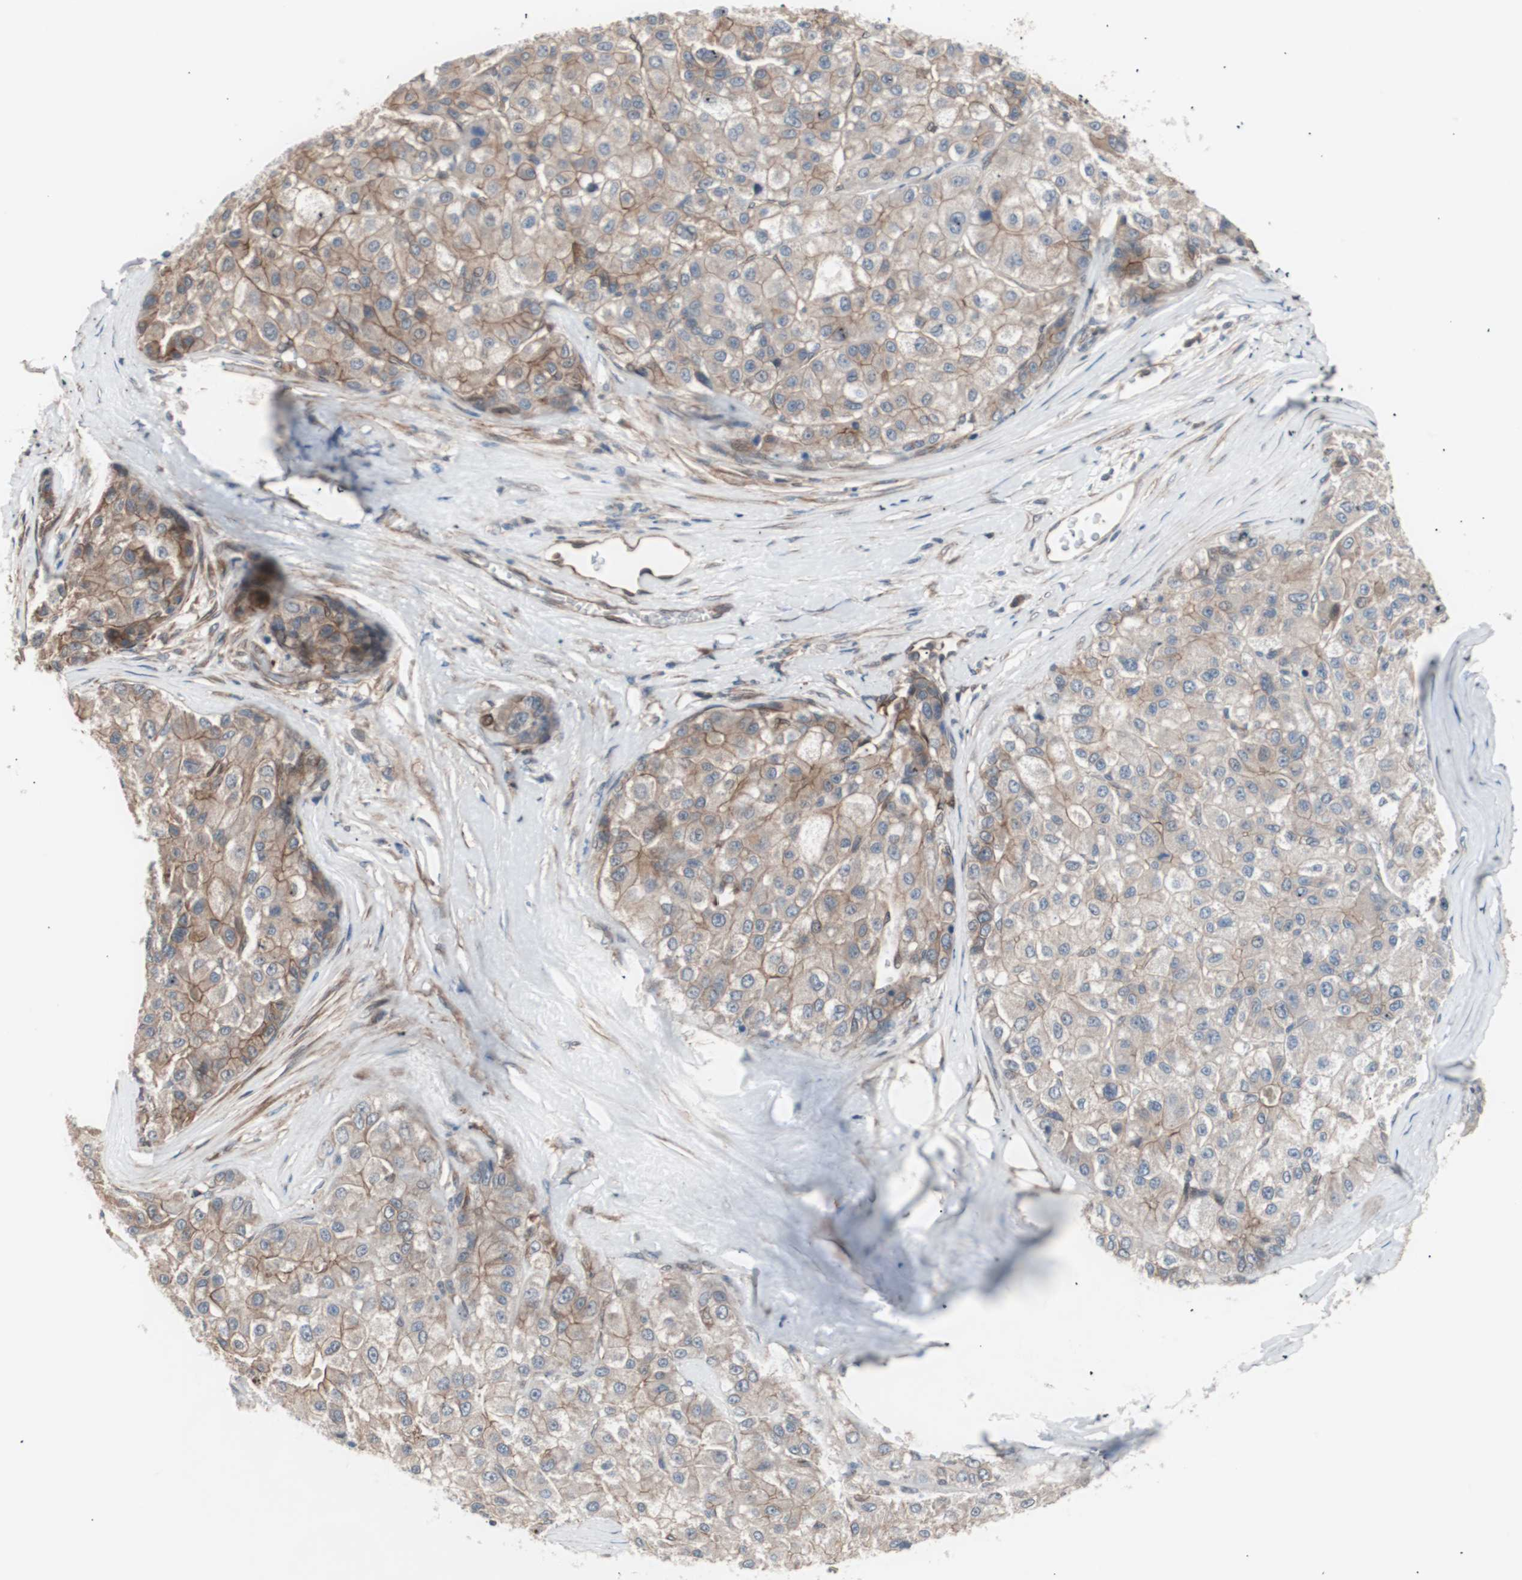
{"staining": {"intensity": "moderate", "quantity": "25%-75%", "location": "cytoplasmic/membranous"}, "tissue": "liver cancer", "cell_type": "Tumor cells", "image_type": "cancer", "snomed": [{"axis": "morphology", "description": "Carcinoma, Hepatocellular, NOS"}, {"axis": "topography", "description": "Liver"}], "caption": "IHC of hepatocellular carcinoma (liver) shows medium levels of moderate cytoplasmic/membranous staining in approximately 25%-75% of tumor cells.", "gene": "SMG1", "patient": {"sex": "male", "age": 80}}